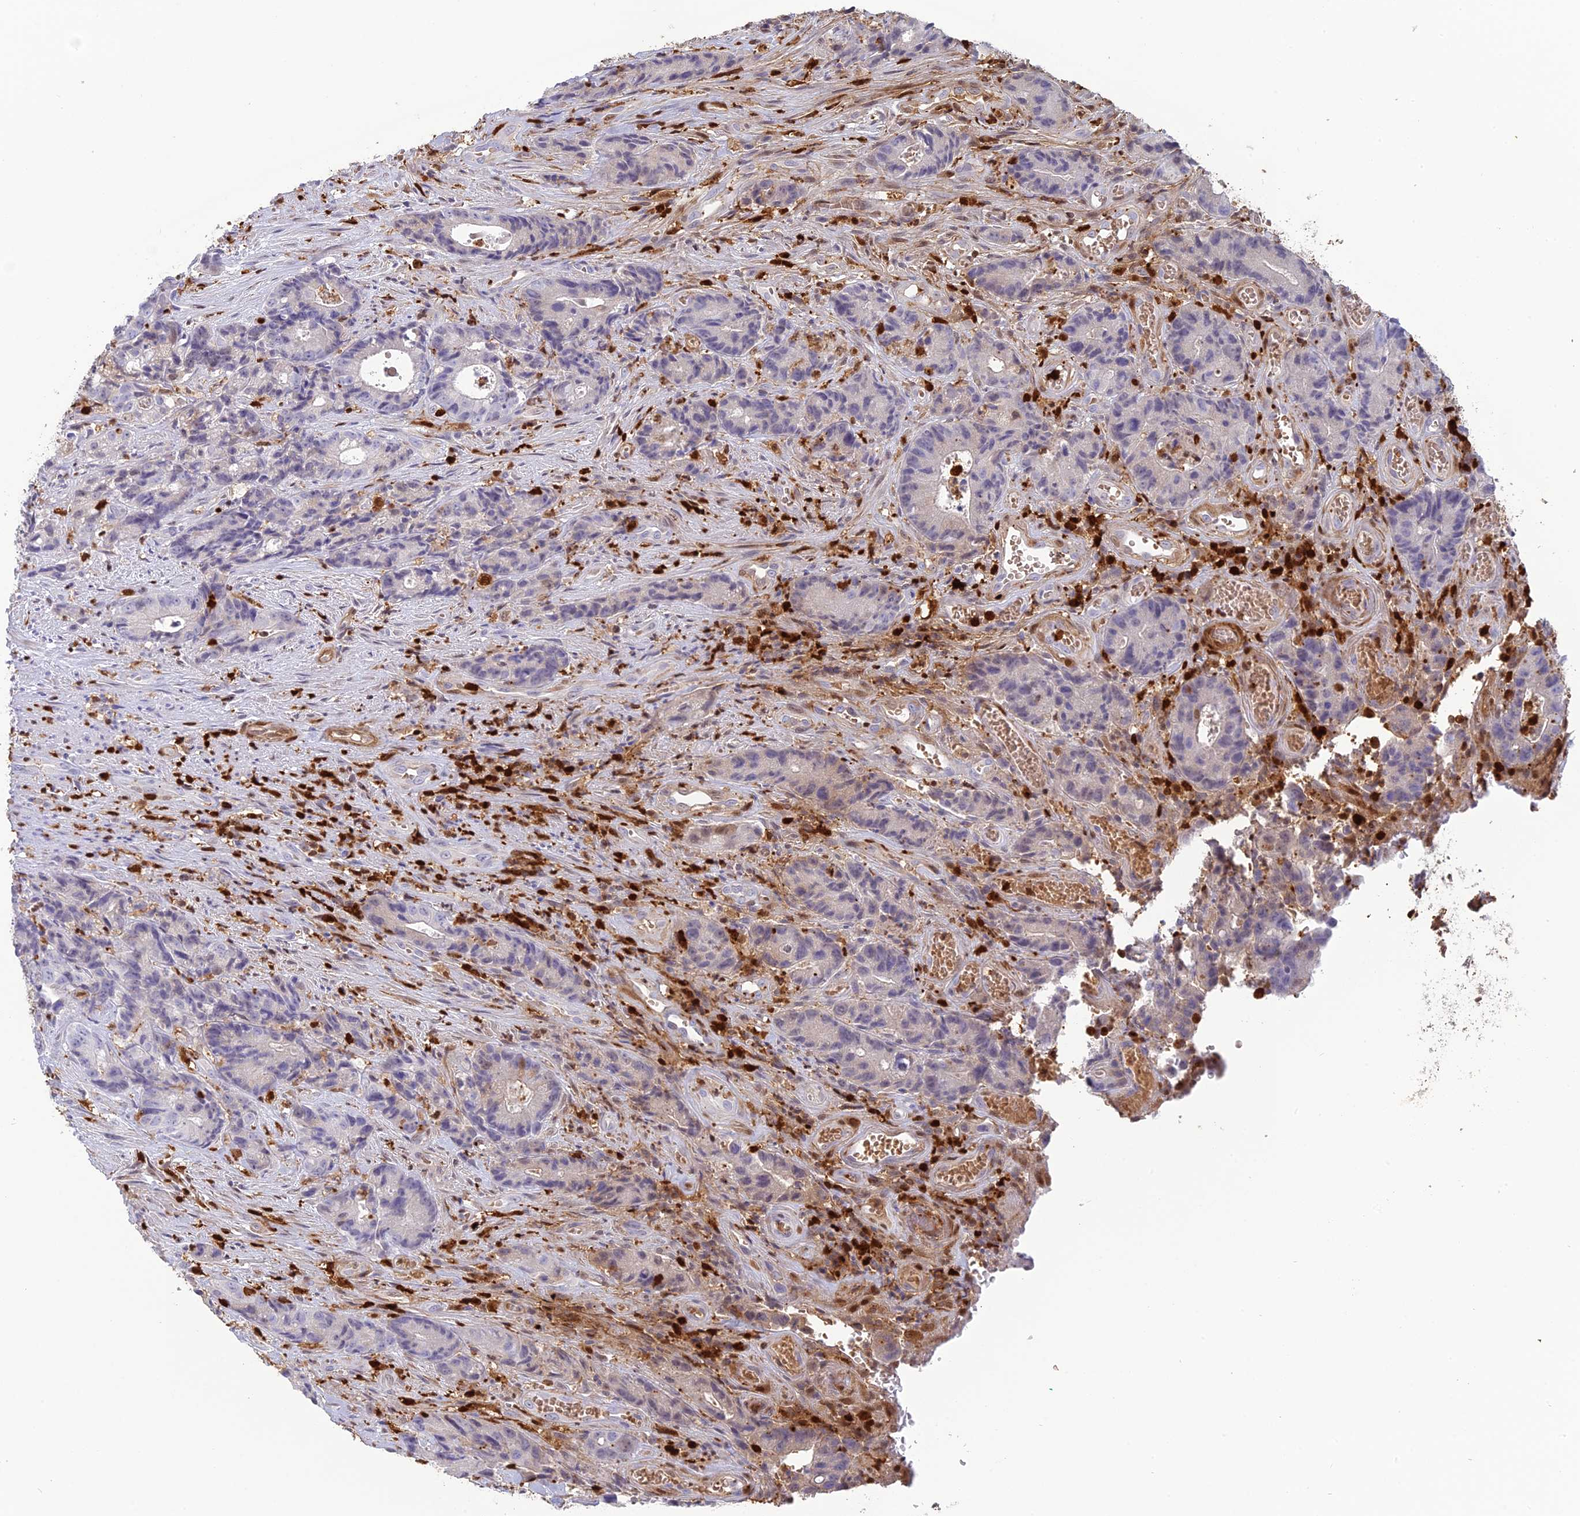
{"staining": {"intensity": "negative", "quantity": "none", "location": "none"}, "tissue": "colorectal cancer", "cell_type": "Tumor cells", "image_type": "cancer", "snomed": [{"axis": "morphology", "description": "Adenocarcinoma, NOS"}, {"axis": "topography", "description": "Colon"}], "caption": "Colorectal adenocarcinoma was stained to show a protein in brown. There is no significant staining in tumor cells. (Stains: DAB (3,3'-diaminobenzidine) immunohistochemistry with hematoxylin counter stain, Microscopy: brightfield microscopy at high magnification).", "gene": "PGBD4", "patient": {"sex": "female", "age": 57}}